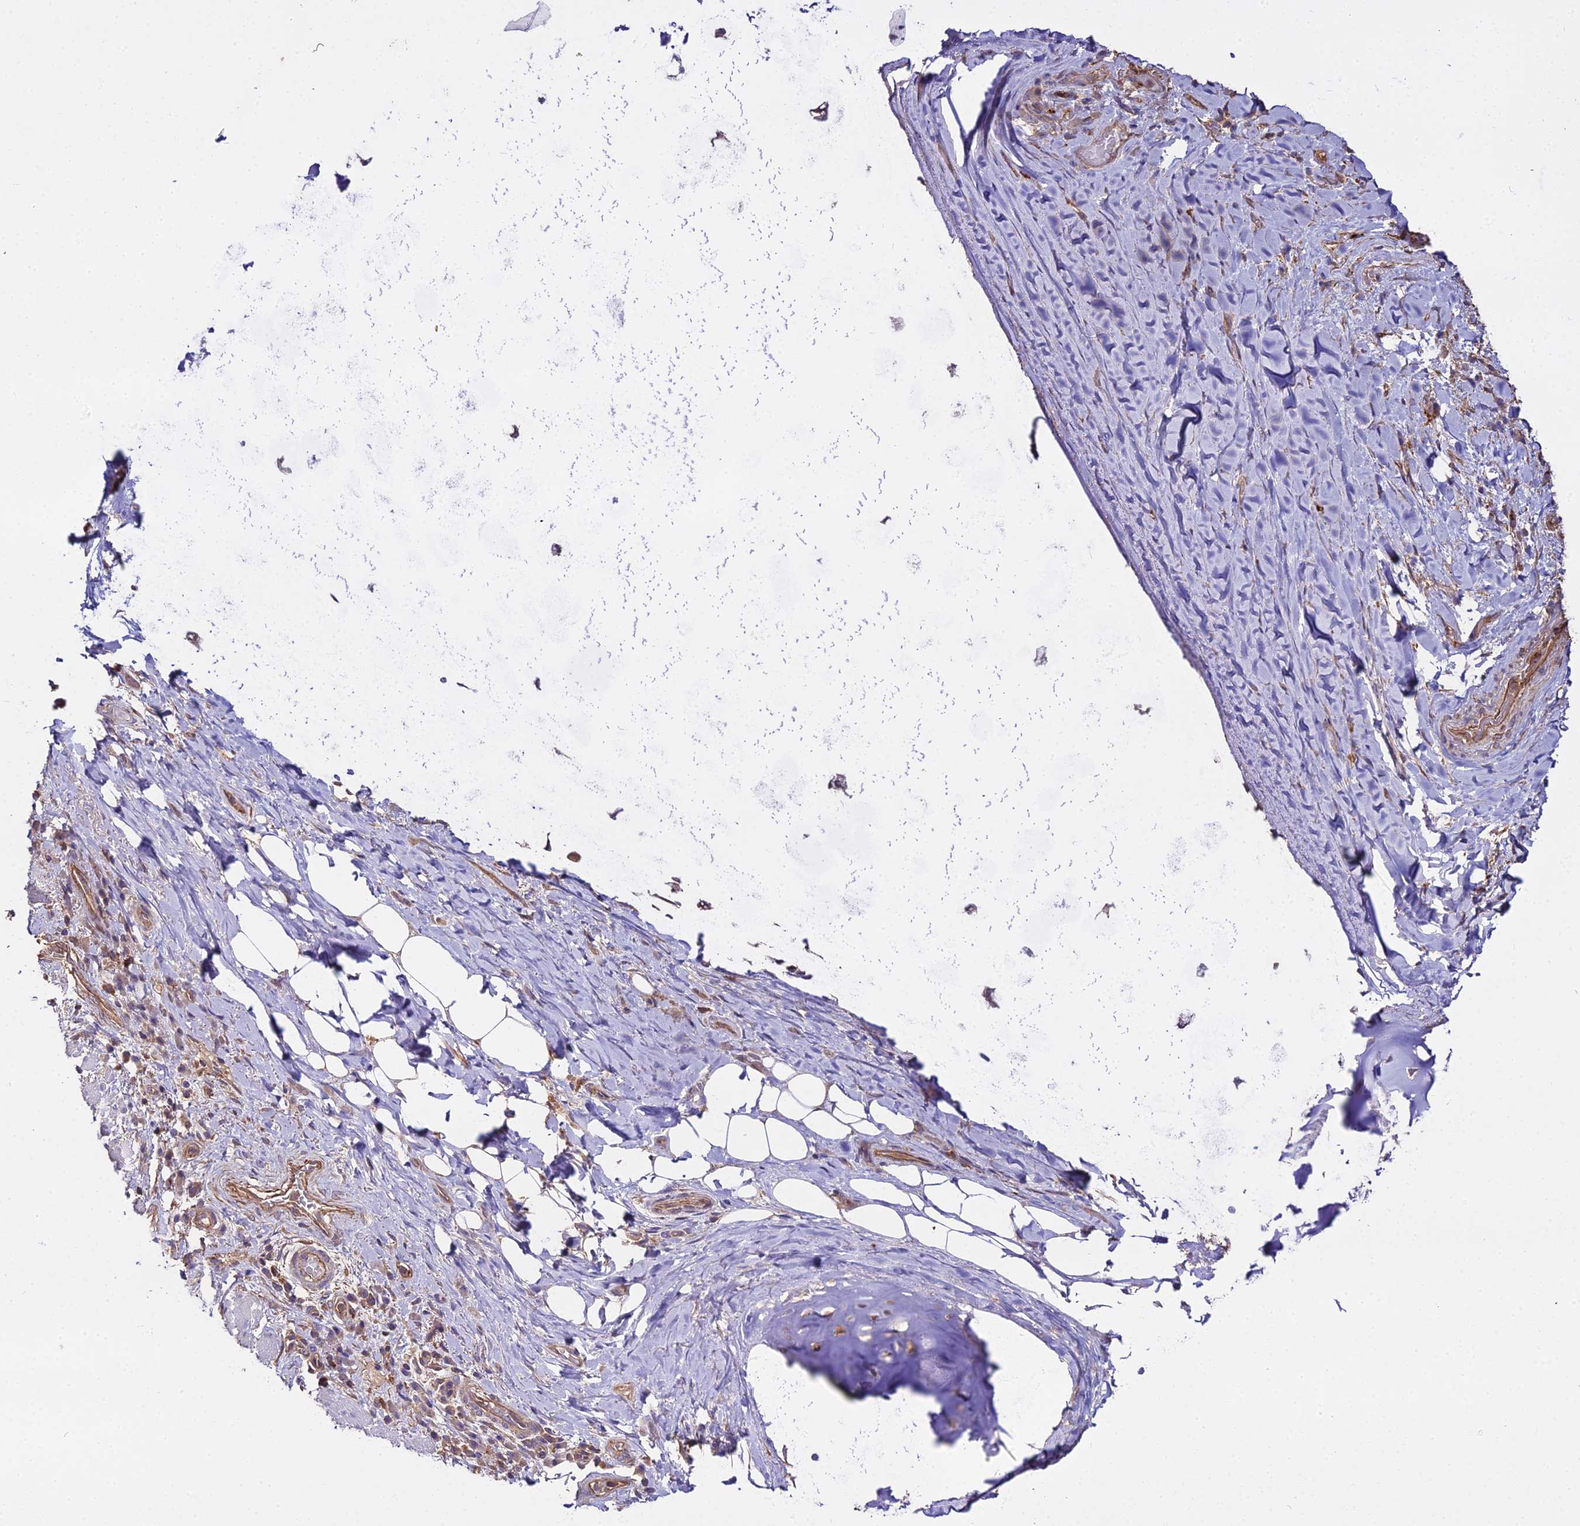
{"staining": {"intensity": "negative", "quantity": "none", "location": "none"}, "tissue": "adipose tissue", "cell_type": "Adipocytes", "image_type": "normal", "snomed": [{"axis": "morphology", "description": "Normal tissue, NOS"}, {"axis": "morphology", "description": "Squamous cell carcinoma, NOS"}, {"axis": "topography", "description": "Bronchus"}, {"axis": "topography", "description": "Lung"}], "caption": "High power microscopy micrograph of an immunohistochemistry (IHC) photomicrograph of unremarkable adipose tissue, revealing no significant positivity in adipocytes.", "gene": "GLYAT", "patient": {"sex": "male", "age": 64}}